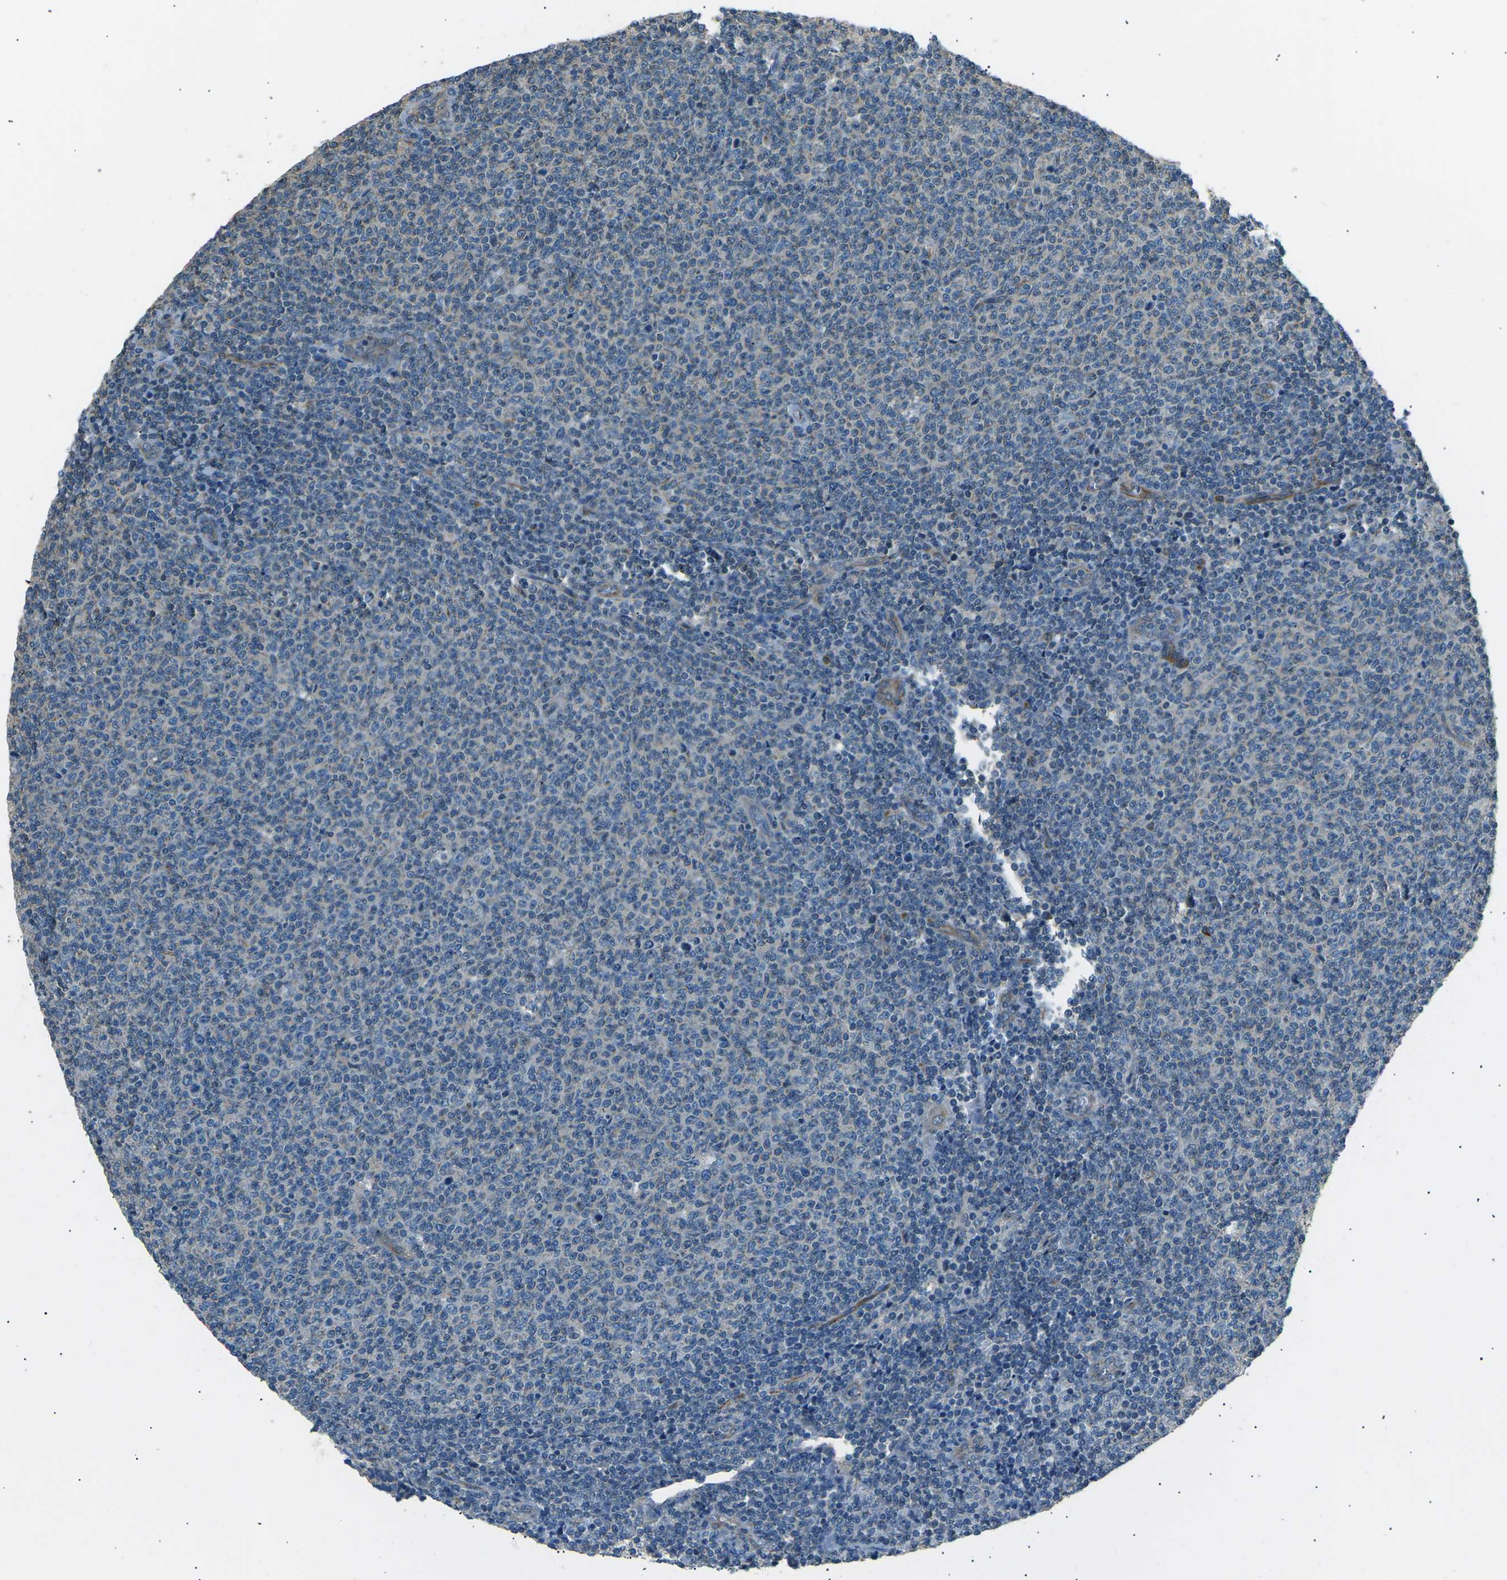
{"staining": {"intensity": "negative", "quantity": "none", "location": "none"}, "tissue": "lymphoma", "cell_type": "Tumor cells", "image_type": "cancer", "snomed": [{"axis": "morphology", "description": "Malignant lymphoma, non-Hodgkin's type, Low grade"}, {"axis": "topography", "description": "Lymph node"}], "caption": "This is an immunohistochemistry (IHC) photomicrograph of human malignant lymphoma, non-Hodgkin's type (low-grade). There is no positivity in tumor cells.", "gene": "SLK", "patient": {"sex": "male", "age": 66}}